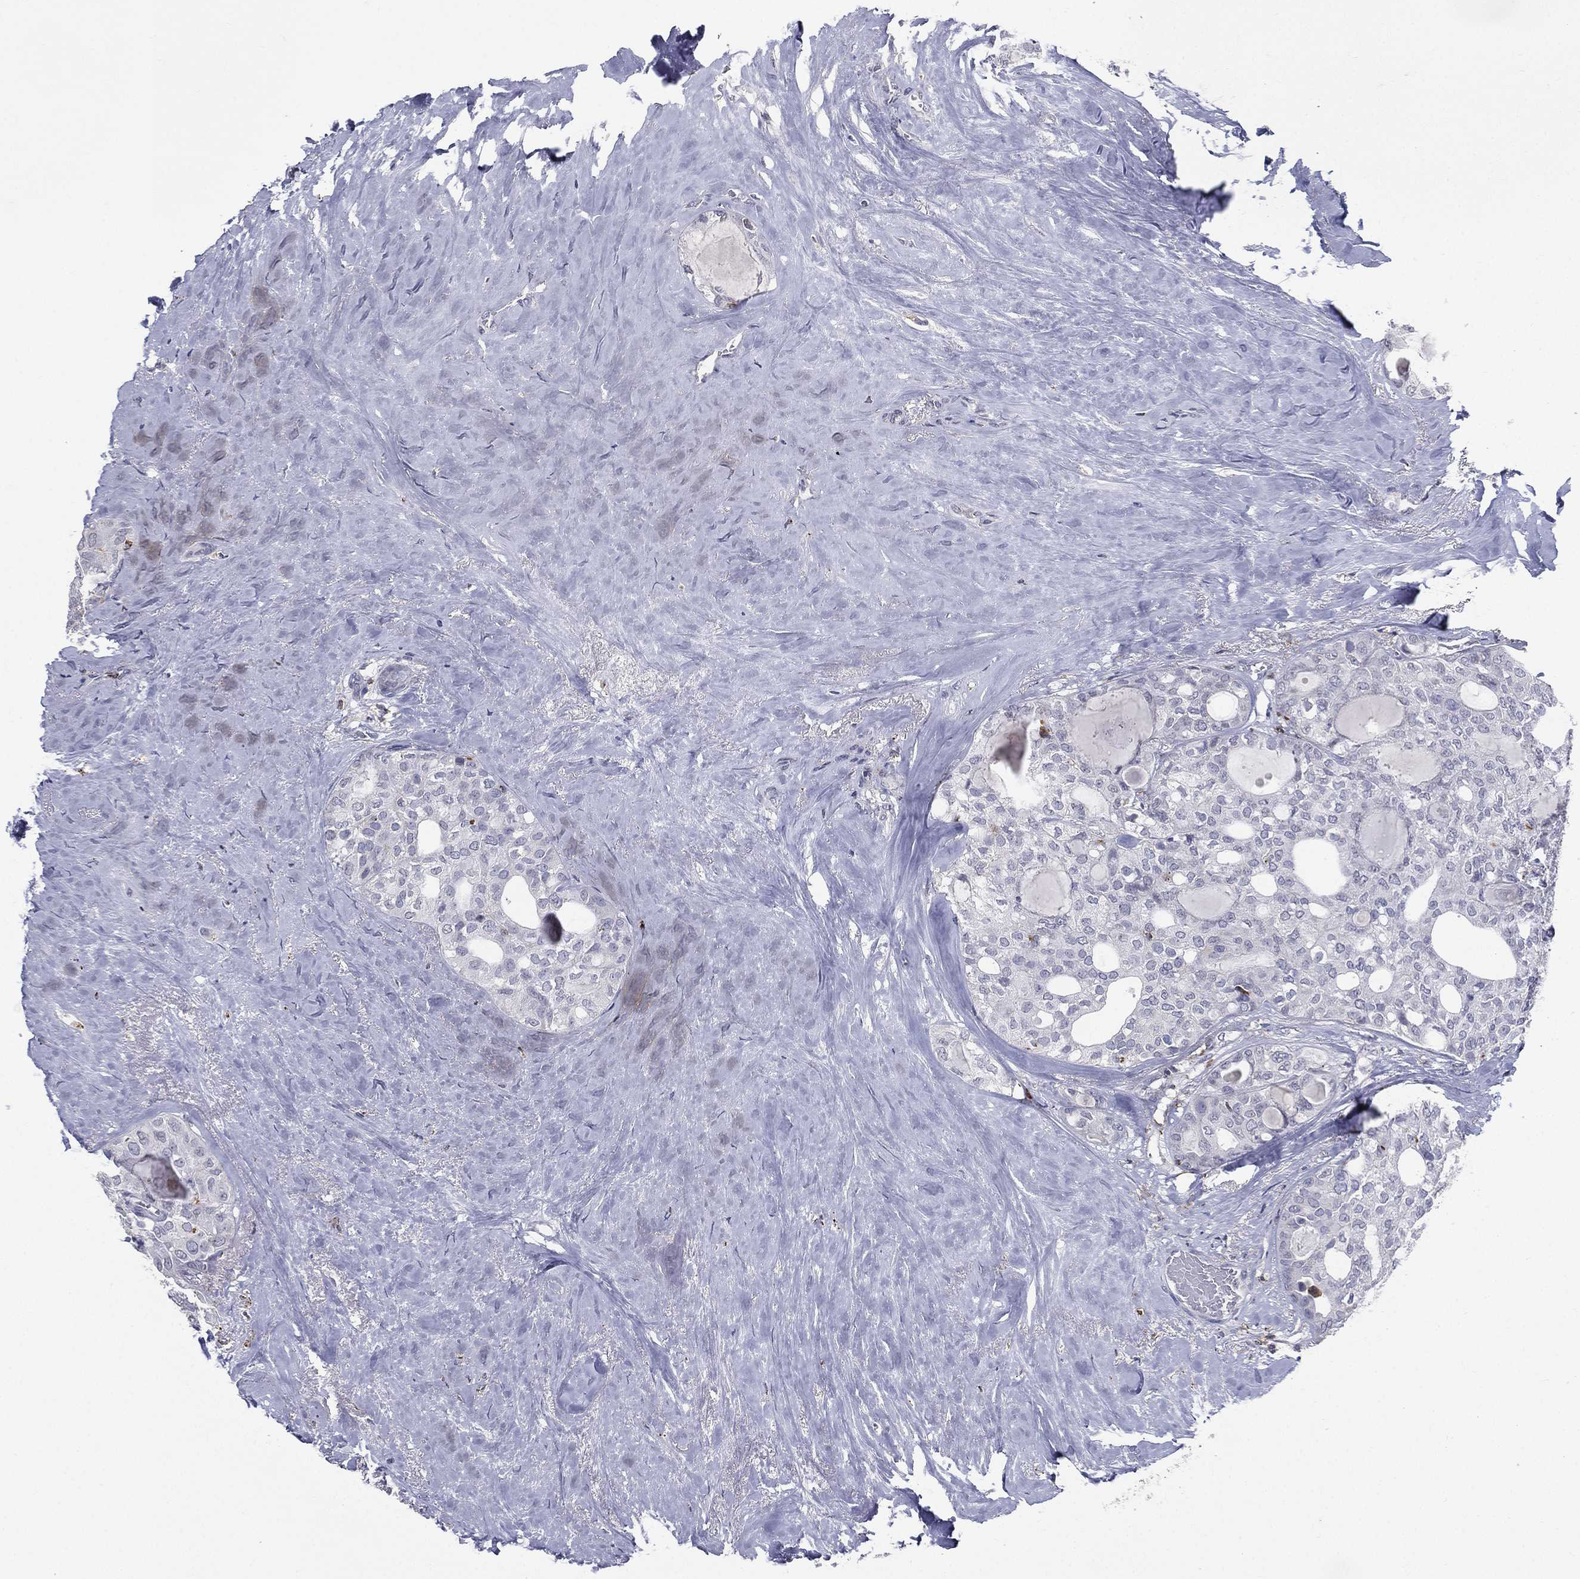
{"staining": {"intensity": "negative", "quantity": "none", "location": "none"}, "tissue": "thyroid cancer", "cell_type": "Tumor cells", "image_type": "cancer", "snomed": [{"axis": "morphology", "description": "Follicular adenoma carcinoma, NOS"}, {"axis": "topography", "description": "Thyroid gland"}], "caption": "A high-resolution histopathology image shows immunohistochemistry (IHC) staining of thyroid cancer, which demonstrates no significant staining in tumor cells. (DAB immunohistochemistry, high magnification).", "gene": "EVI2B", "patient": {"sex": "male", "age": 75}}